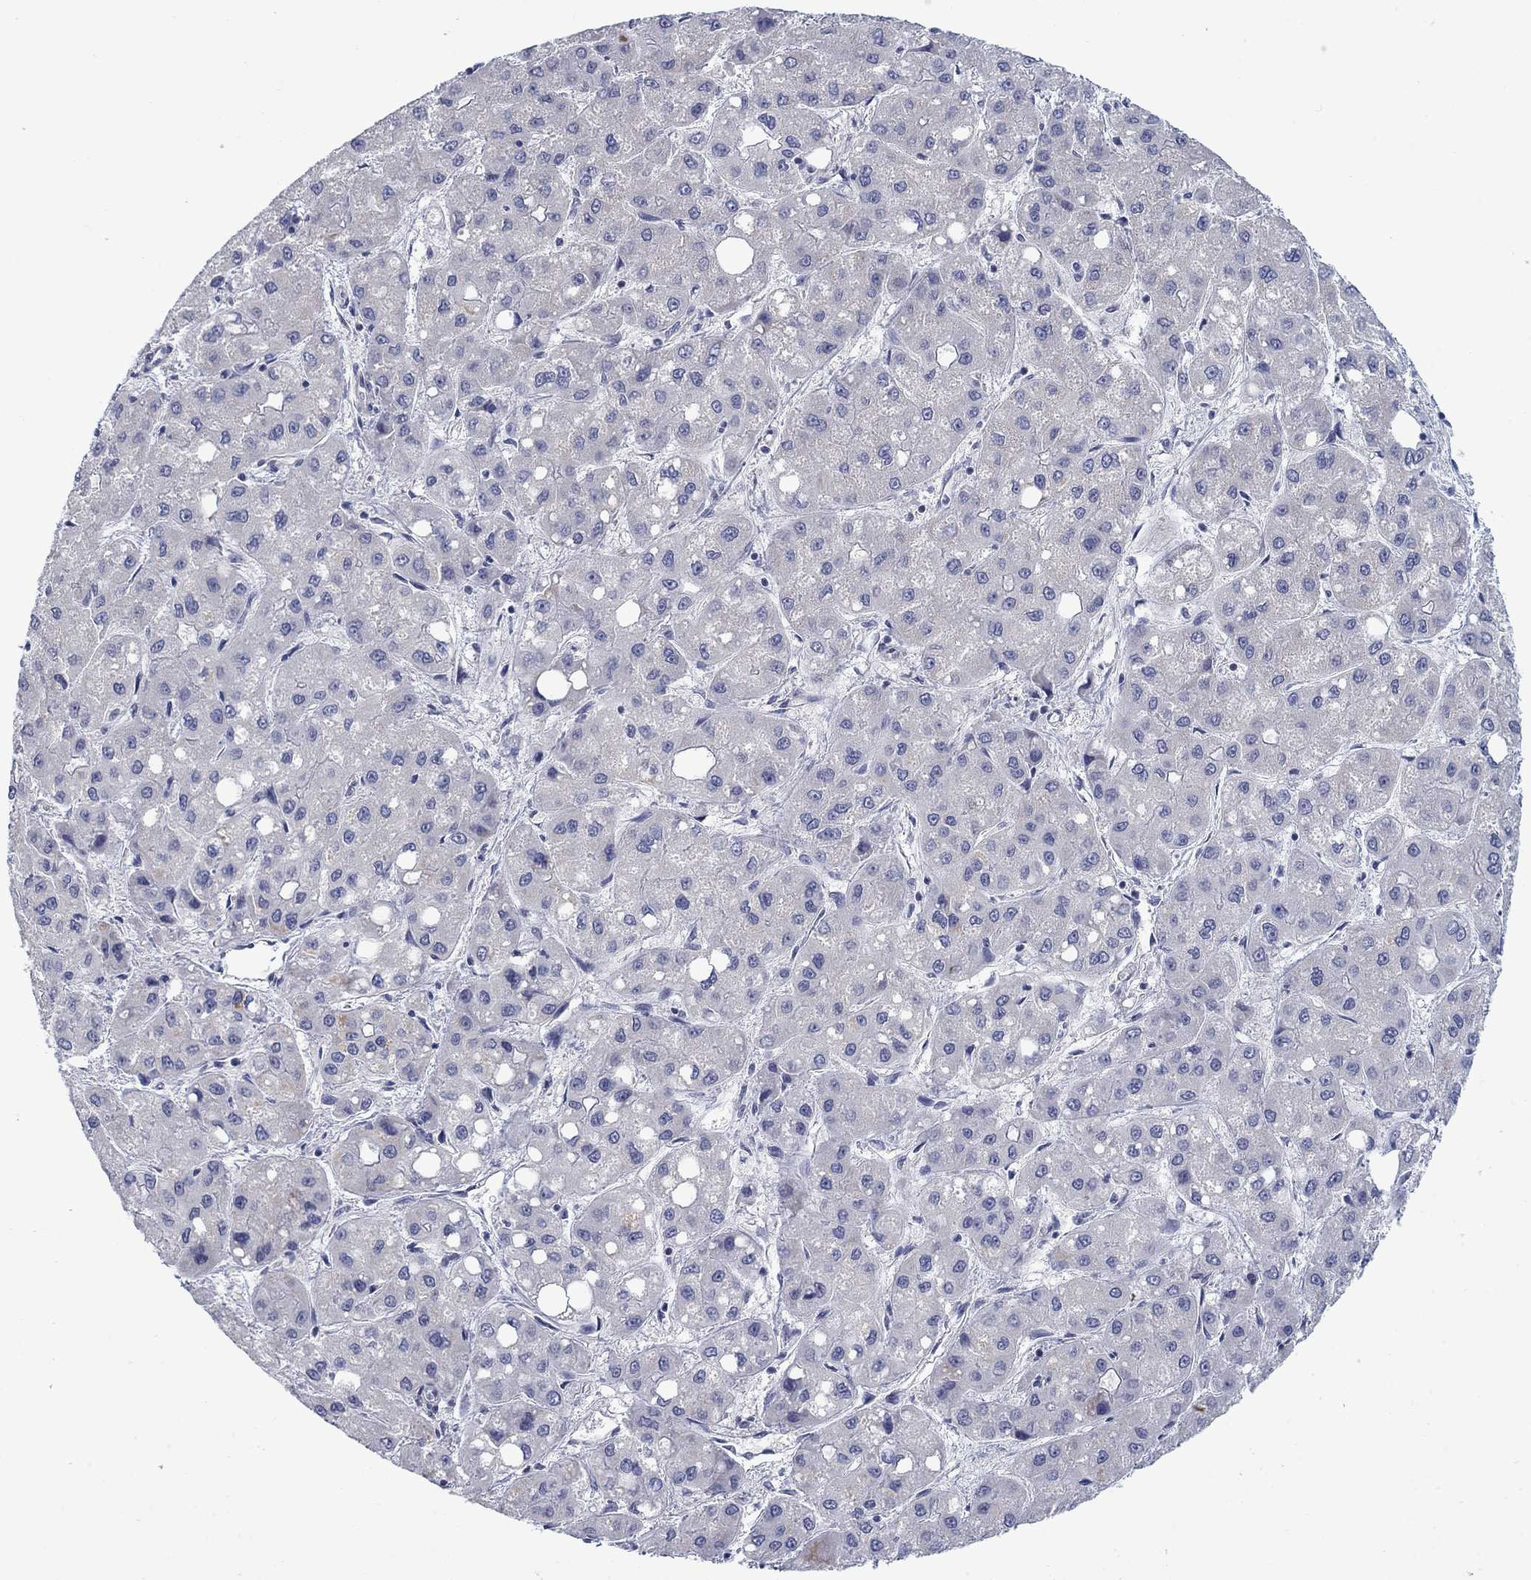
{"staining": {"intensity": "negative", "quantity": "none", "location": "none"}, "tissue": "liver cancer", "cell_type": "Tumor cells", "image_type": "cancer", "snomed": [{"axis": "morphology", "description": "Carcinoma, Hepatocellular, NOS"}, {"axis": "topography", "description": "Liver"}], "caption": "Liver cancer was stained to show a protein in brown. There is no significant expression in tumor cells.", "gene": "FXR1", "patient": {"sex": "male", "age": 73}}